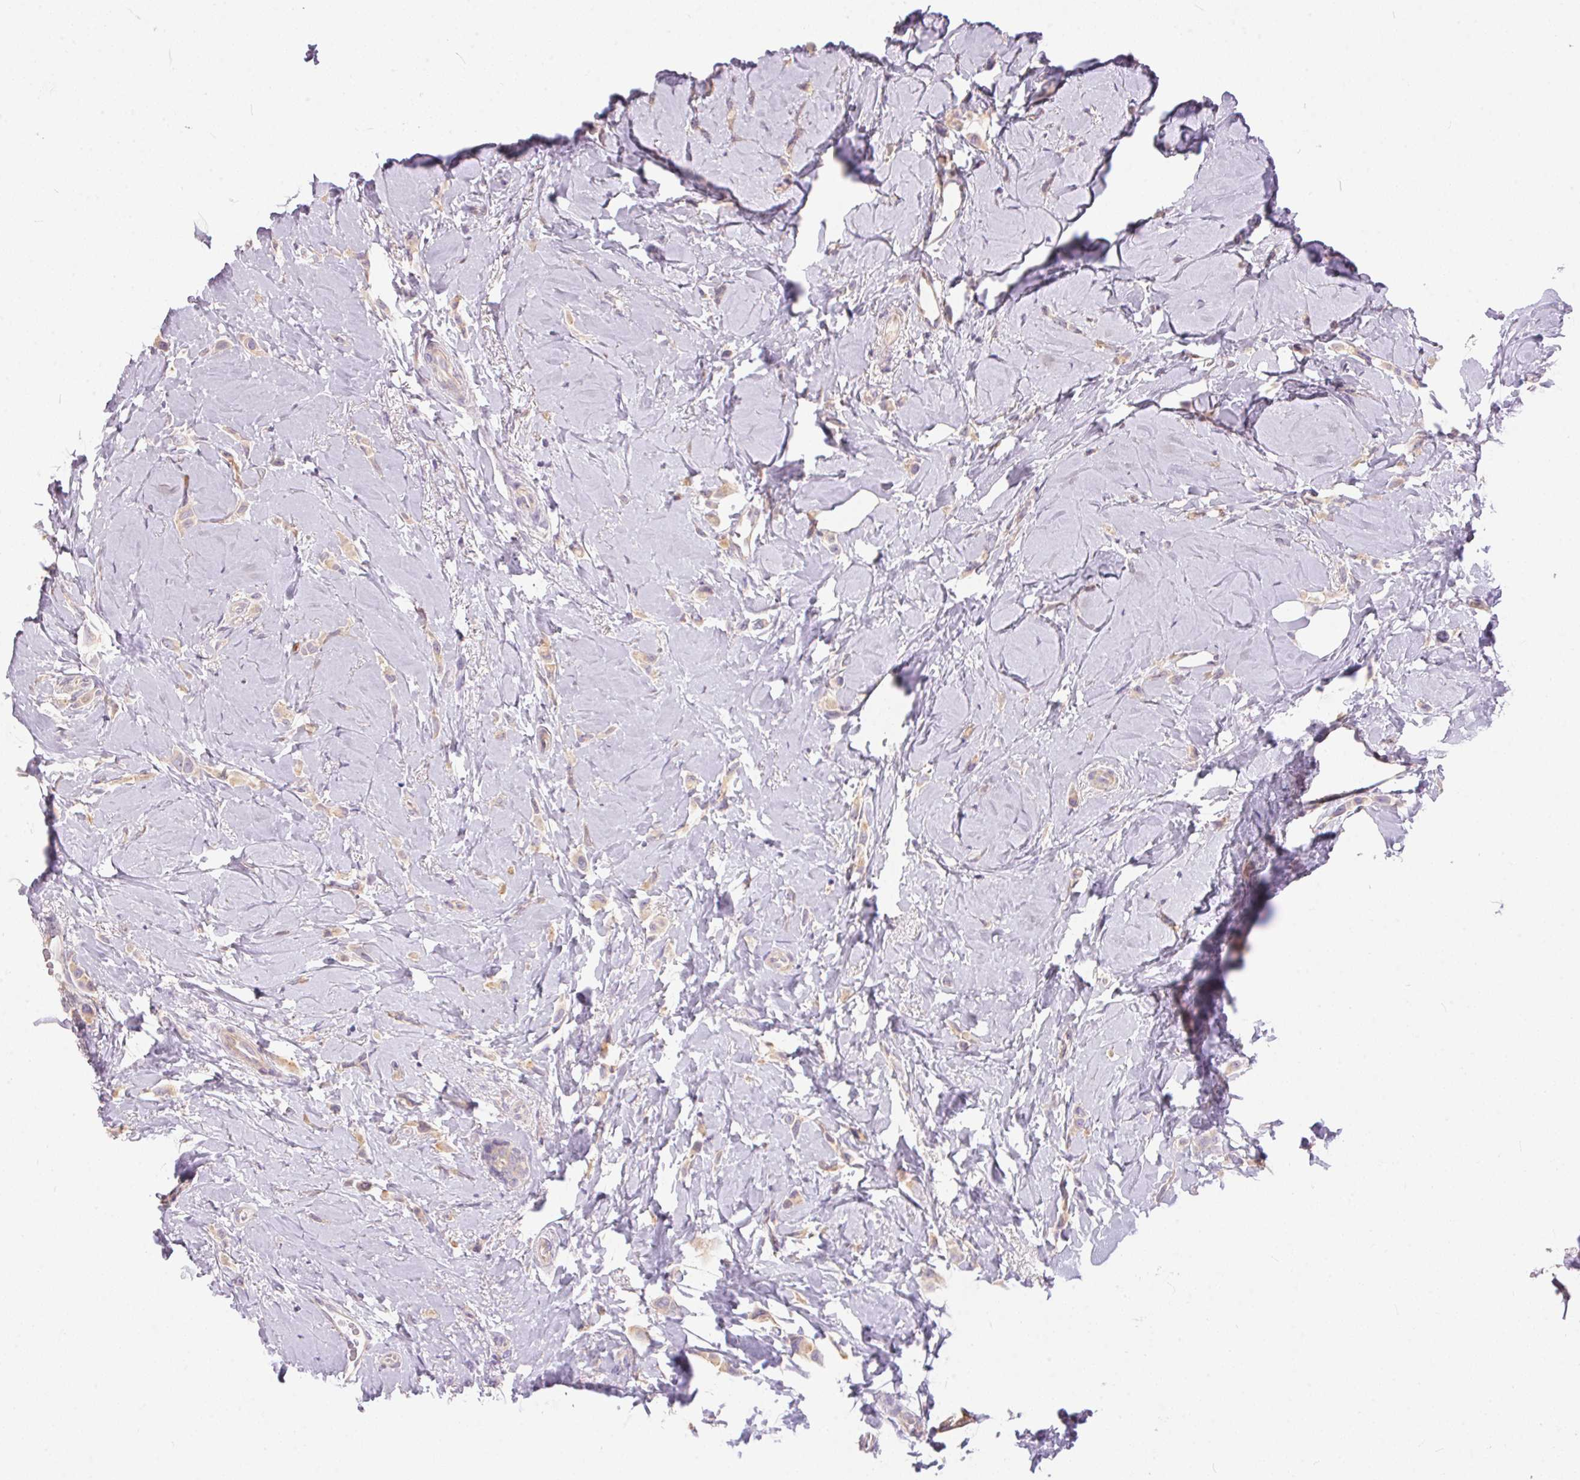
{"staining": {"intensity": "weak", "quantity": "25%-75%", "location": "cytoplasmic/membranous"}, "tissue": "breast cancer", "cell_type": "Tumor cells", "image_type": "cancer", "snomed": [{"axis": "morphology", "description": "Lobular carcinoma"}, {"axis": "topography", "description": "Breast"}], "caption": "This histopathology image reveals lobular carcinoma (breast) stained with immunohistochemistry (IHC) to label a protein in brown. The cytoplasmic/membranous of tumor cells show weak positivity for the protein. Nuclei are counter-stained blue.", "gene": "UNC13B", "patient": {"sex": "female", "age": 66}}